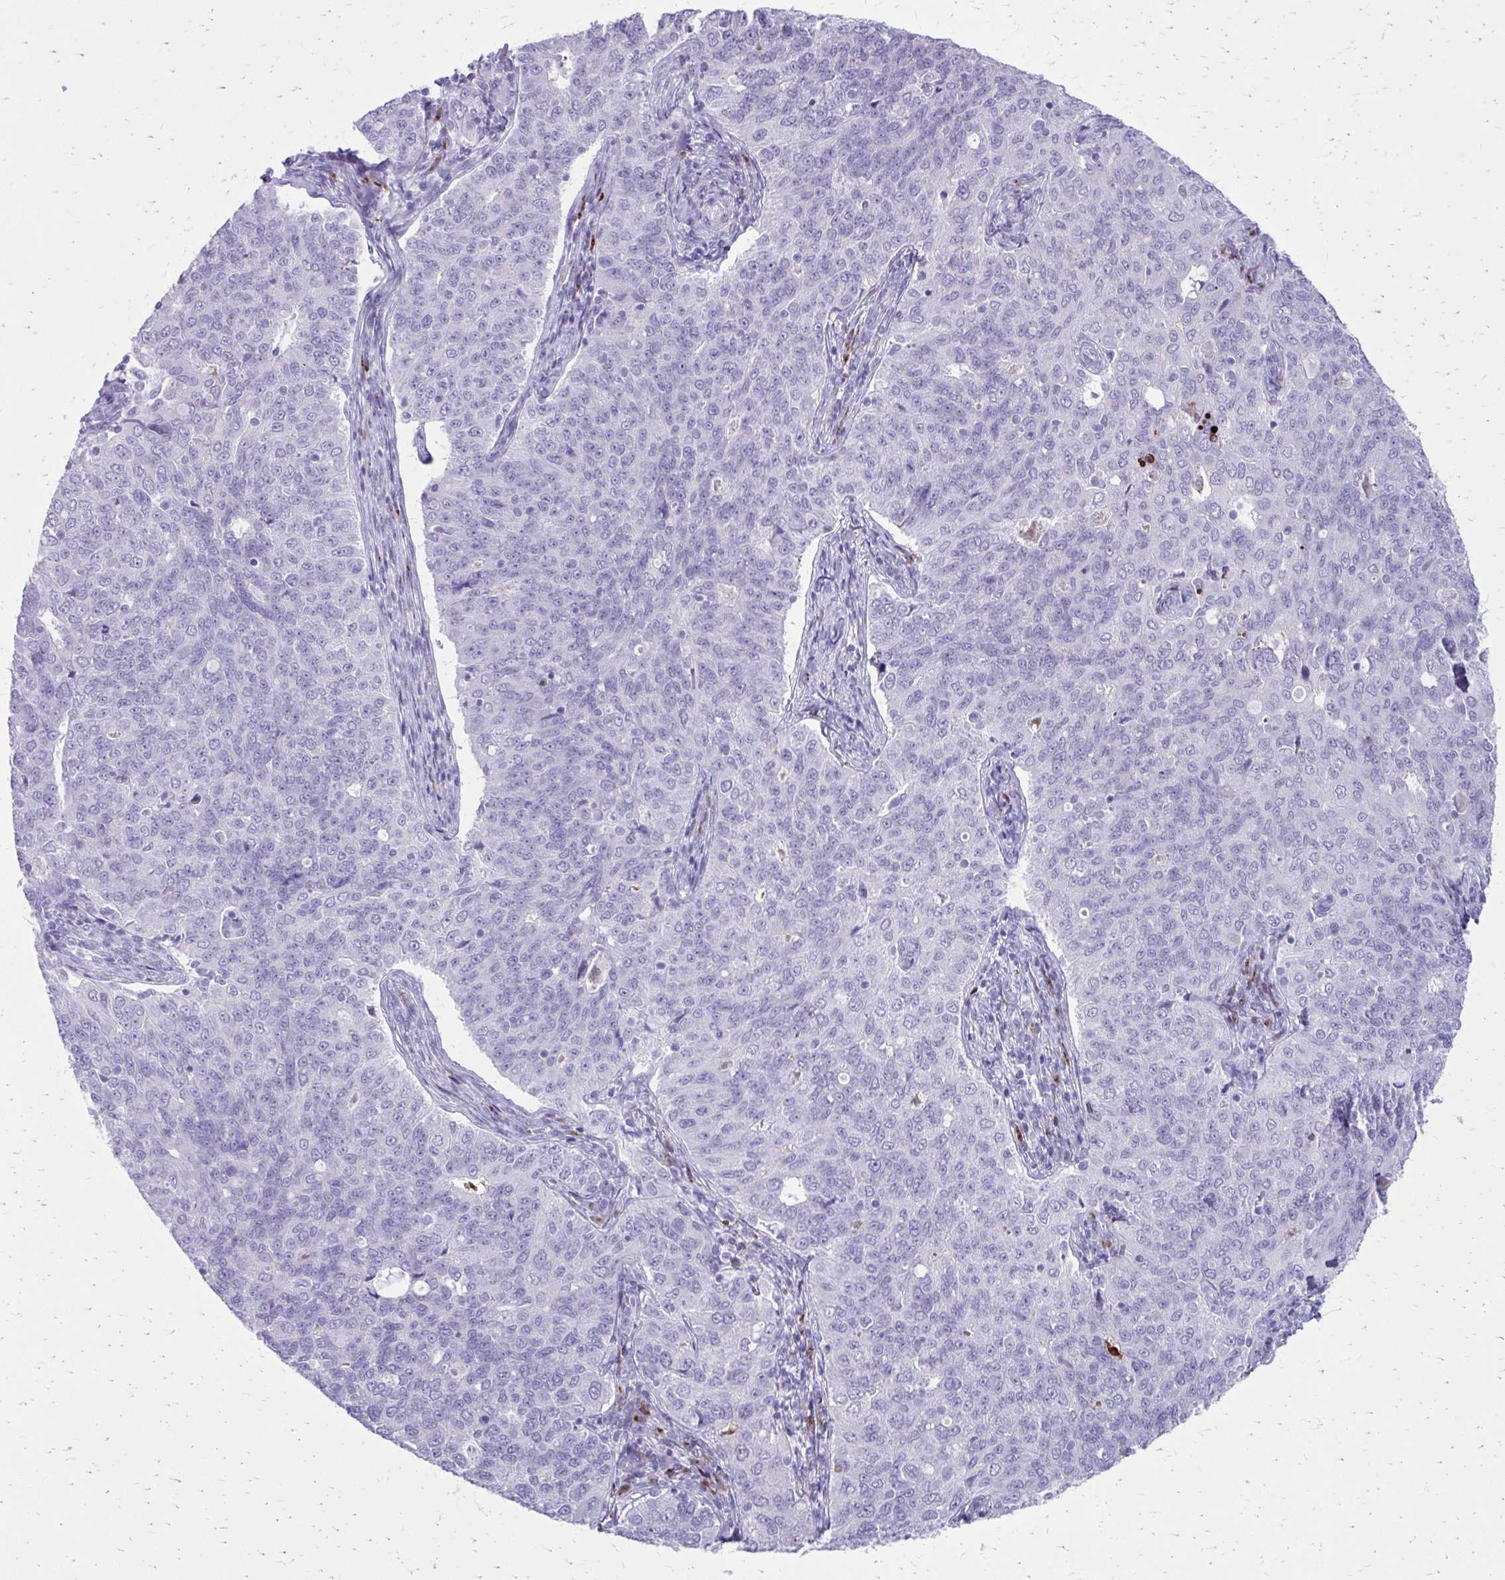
{"staining": {"intensity": "negative", "quantity": "none", "location": "none"}, "tissue": "endometrial cancer", "cell_type": "Tumor cells", "image_type": "cancer", "snomed": [{"axis": "morphology", "description": "Adenocarcinoma, NOS"}, {"axis": "topography", "description": "Endometrium"}], "caption": "Immunohistochemistry (IHC) of endometrial adenocarcinoma displays no positivity in tumor cells. Nuclei are stained in blue.", "gene": "SATL1", "patient": {"sex": "female", "age": 43}}